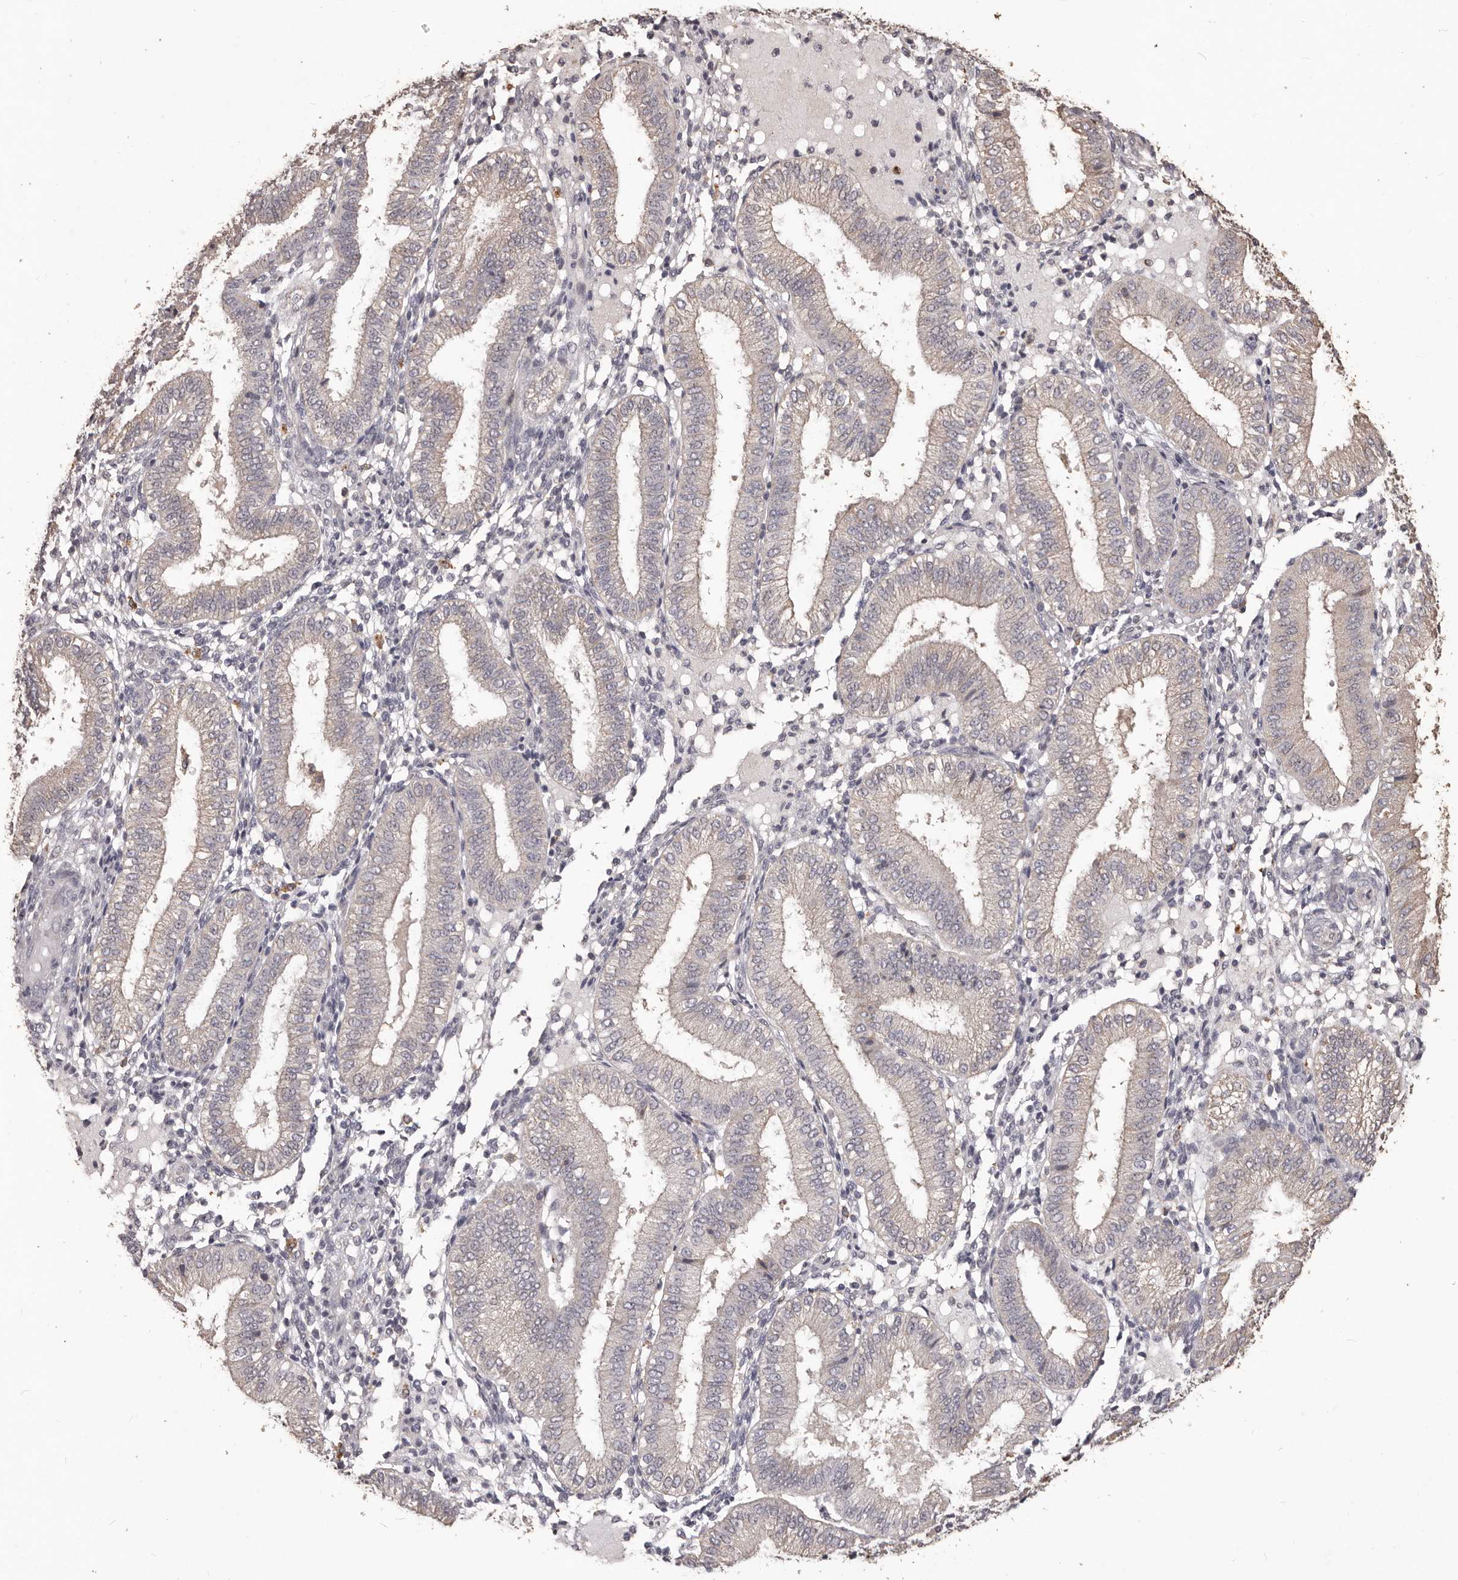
{"staining": {"intensity": "negative", "quantity": "none", "location": "none"}, "tissue": "endometrium", "cell_type": "Cells in endometrial stroma", "image_type": "normal", "snomed": [{"axis": "morphology", "description": "Normal tissue, NOS"}, {"axis": "topography", "description": "Endometrium"}], "caption": "Immunohistochemical staining of normal human endometrium demonstrates no significant expression in cells in endometrial stroma. (Immunohistochemistry (ihc), brightfield microscopy, high magnification).", "gene": "PRSS27", "patient": {"sex": "female", "age": 39}}